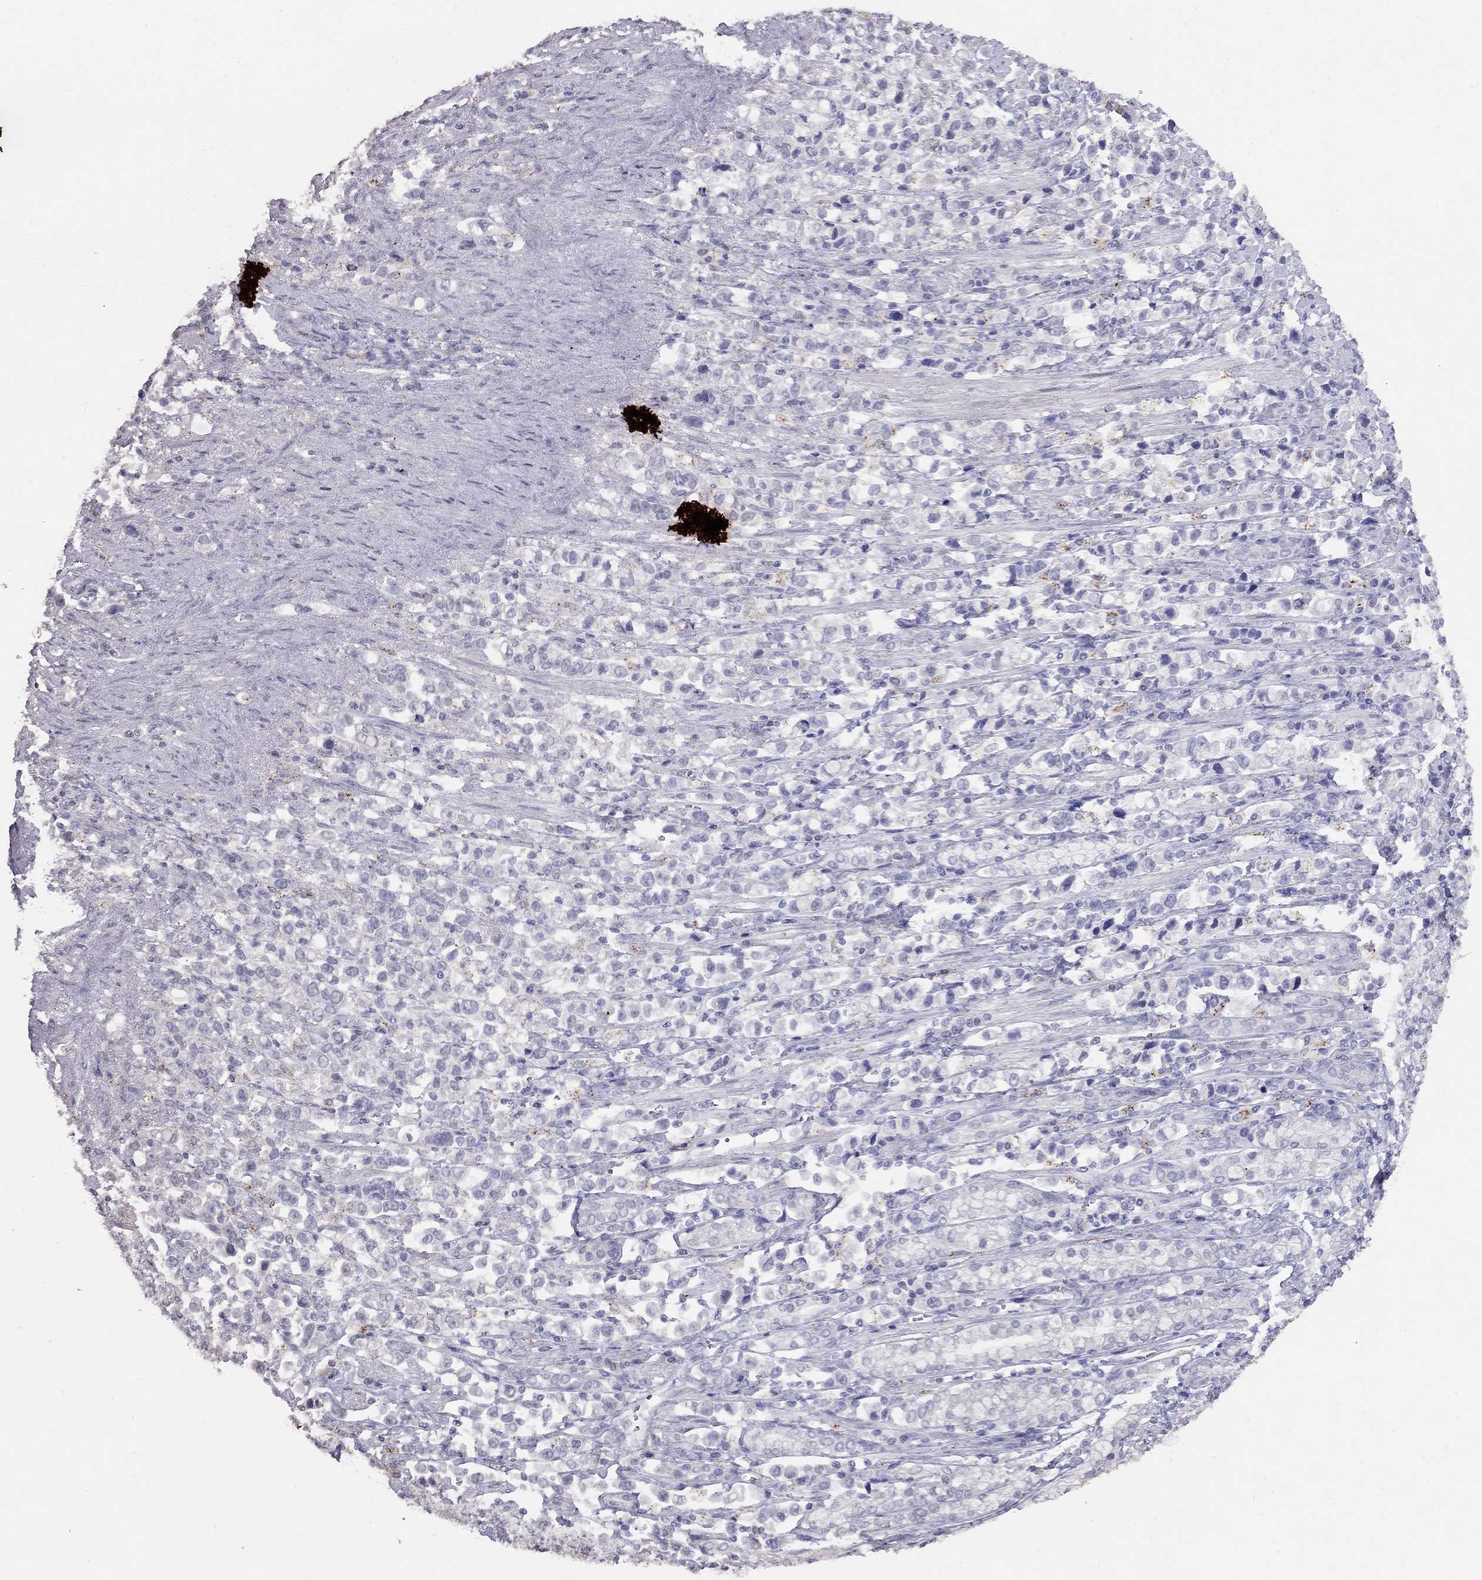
{"staining": {"intensity": "negative", "quantity": "none", "location": "none"}, "tissue": "stomach cancer", "cell_type": "Tumor cells", "image_type": "cancer", "snomed": [{"axis": "morphology", "description": "Adenocarcinoma, NOS"}, {"axis": "topography", "description": "Stomach"}], "caption": "DAB (3,3'-diaminobenzidine) immunohistochemical staining of stomach adenocarcinoma reveals no significant positivity in tumor cells.", "gene": "MAGEB4", "patient": {"sex": "male", "age": 63}}